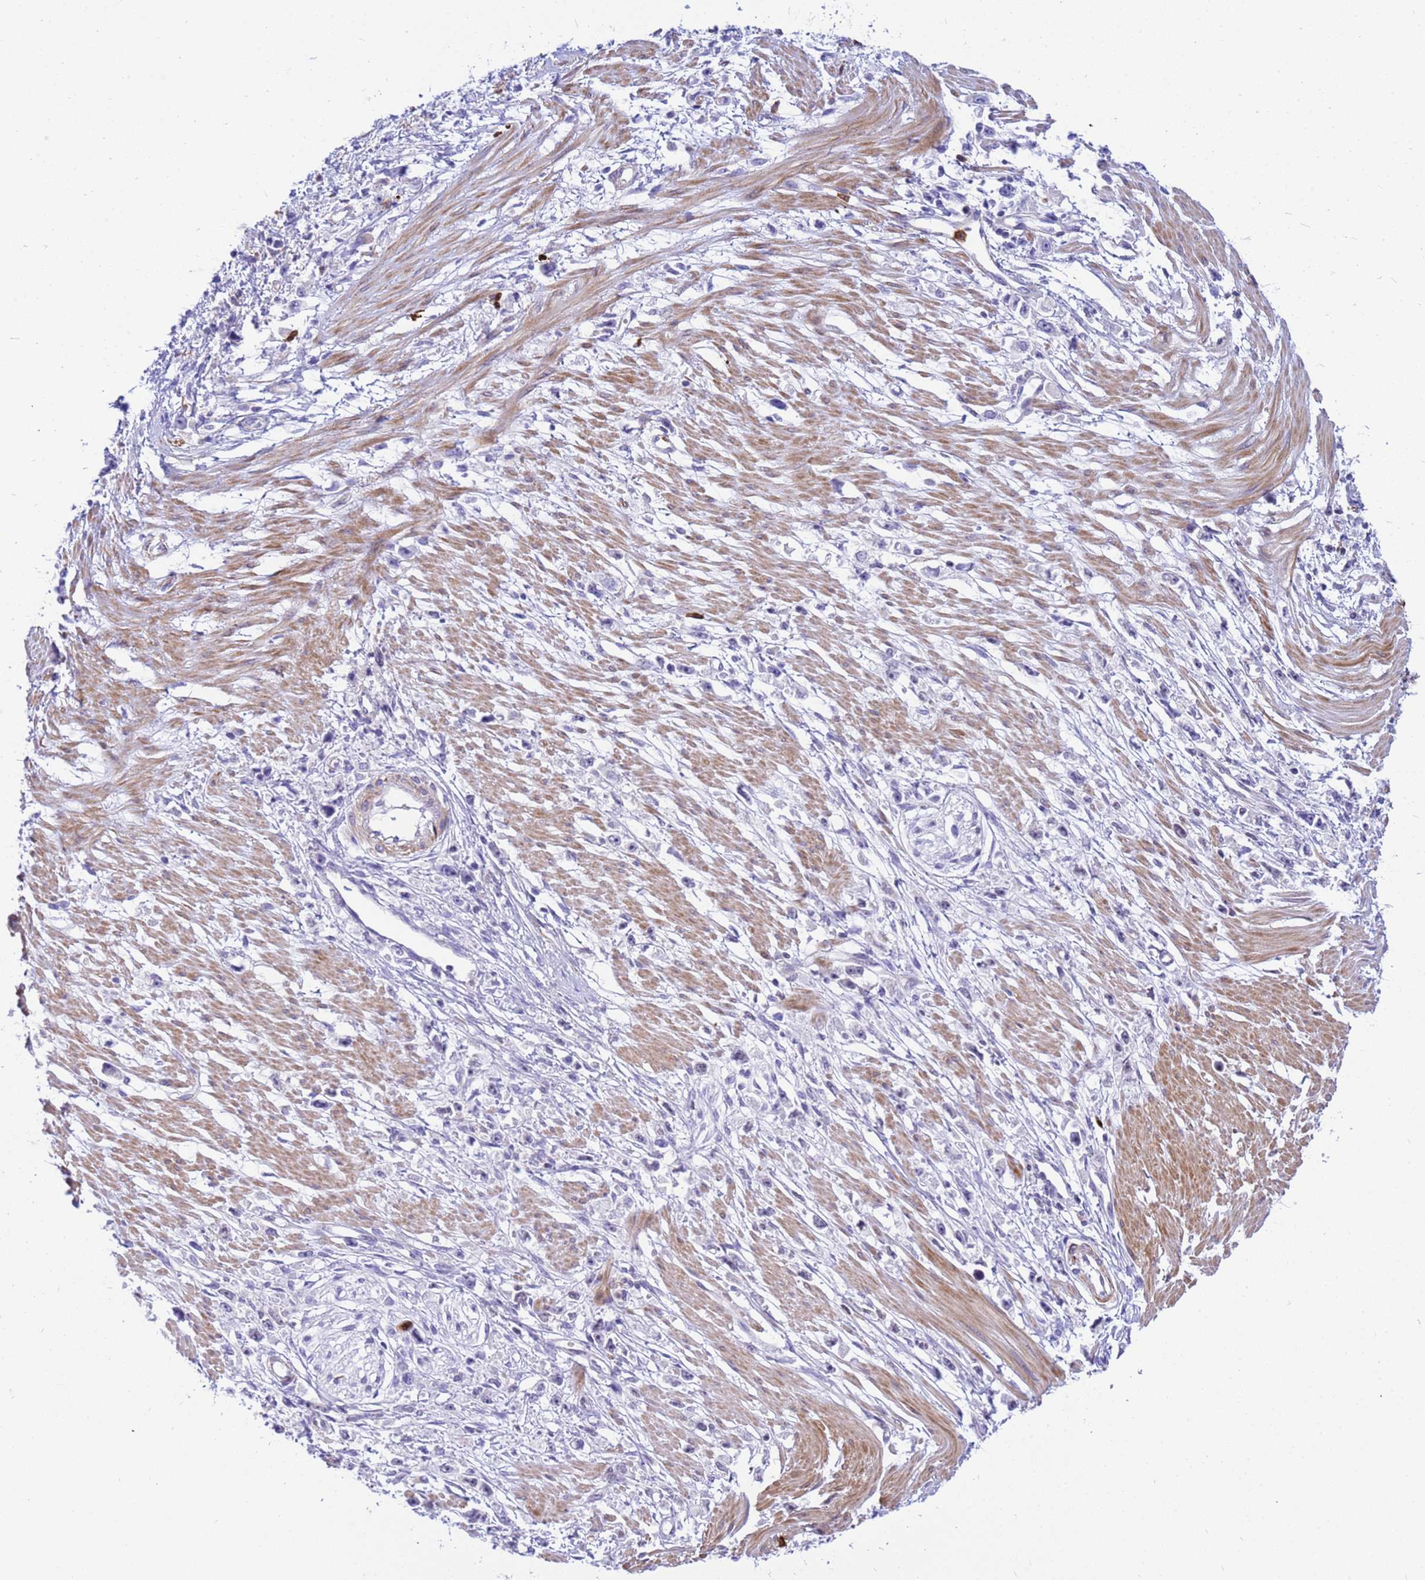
{"staining": {"intensity": "negative", "quantity": "none", "location": "none"}, "tissue": "stomach cancer", "cell_type": "Tumor cells", "image_type": "cancer", "snomed": [{"axis": "morphology", "description": "Adenocarcinoma, NOS"}, {"axis": "topography", "description": "Stomach"}], "caption": "The IHC micrograph has no significant positivity in tumor cells of adenocarcinoma (stomach) tissue.", "gene": "ORM1", "patient": {"sex": "female", "age": 59}}